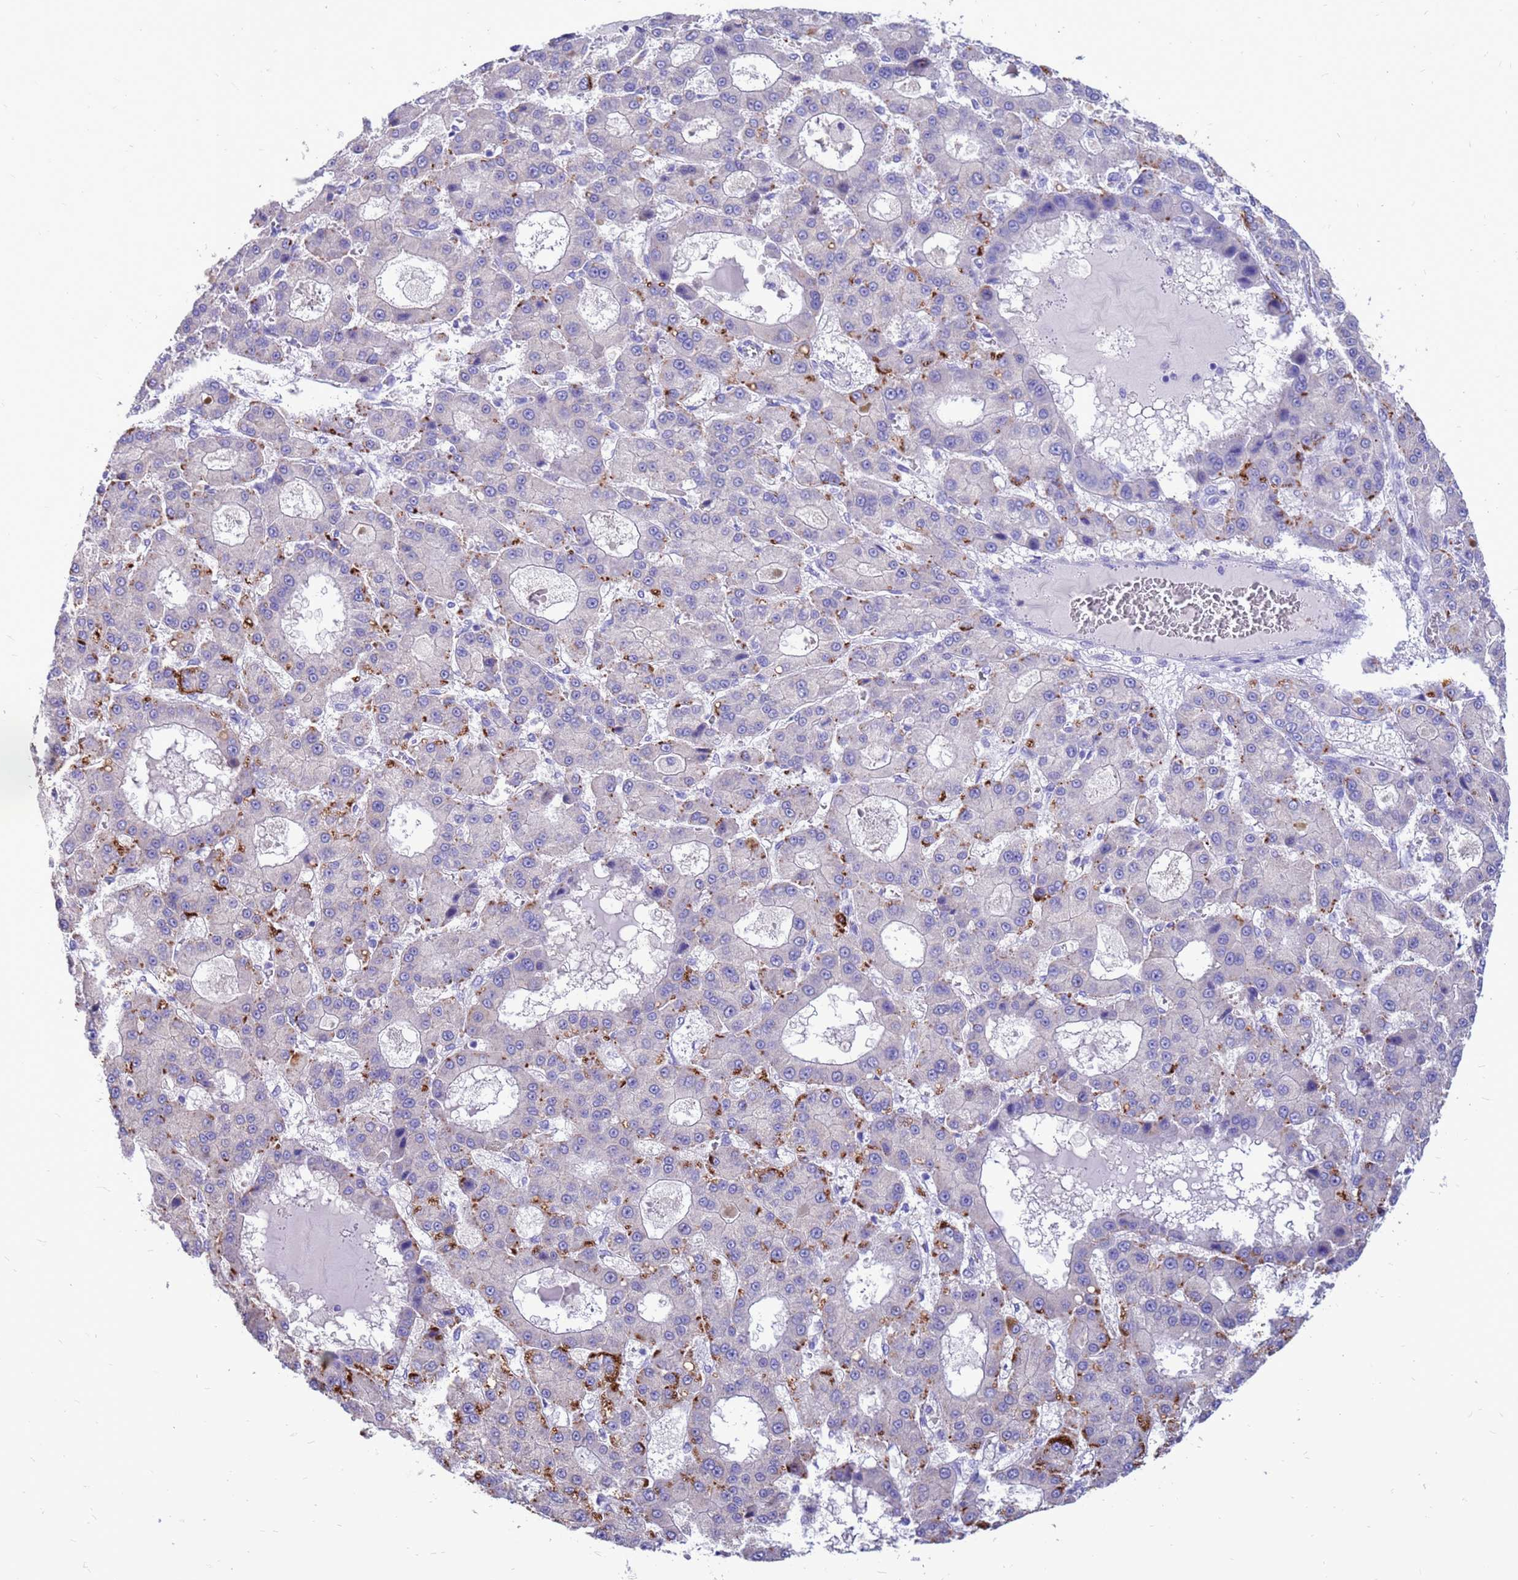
{"staining": {"intensity": "negative", "quantity": "none", "location": "none"}, "tissue": "liver cancer", "cell_type": "Tumor cells", "image_type": "cancer", "snomed": [{"axis": "morphology", "description": "Carcinoma, Hepatocellular, NOS"}, {"axis": "topography", "description": "Liver"}], "caption": "A histopathology image of liver cancer (hepatocellular carcinoma) stained for a protein exhibits no brown staining in tumor cells.", "gene": "PDE10A", "patient": {"sex": "male", "age": 70}}